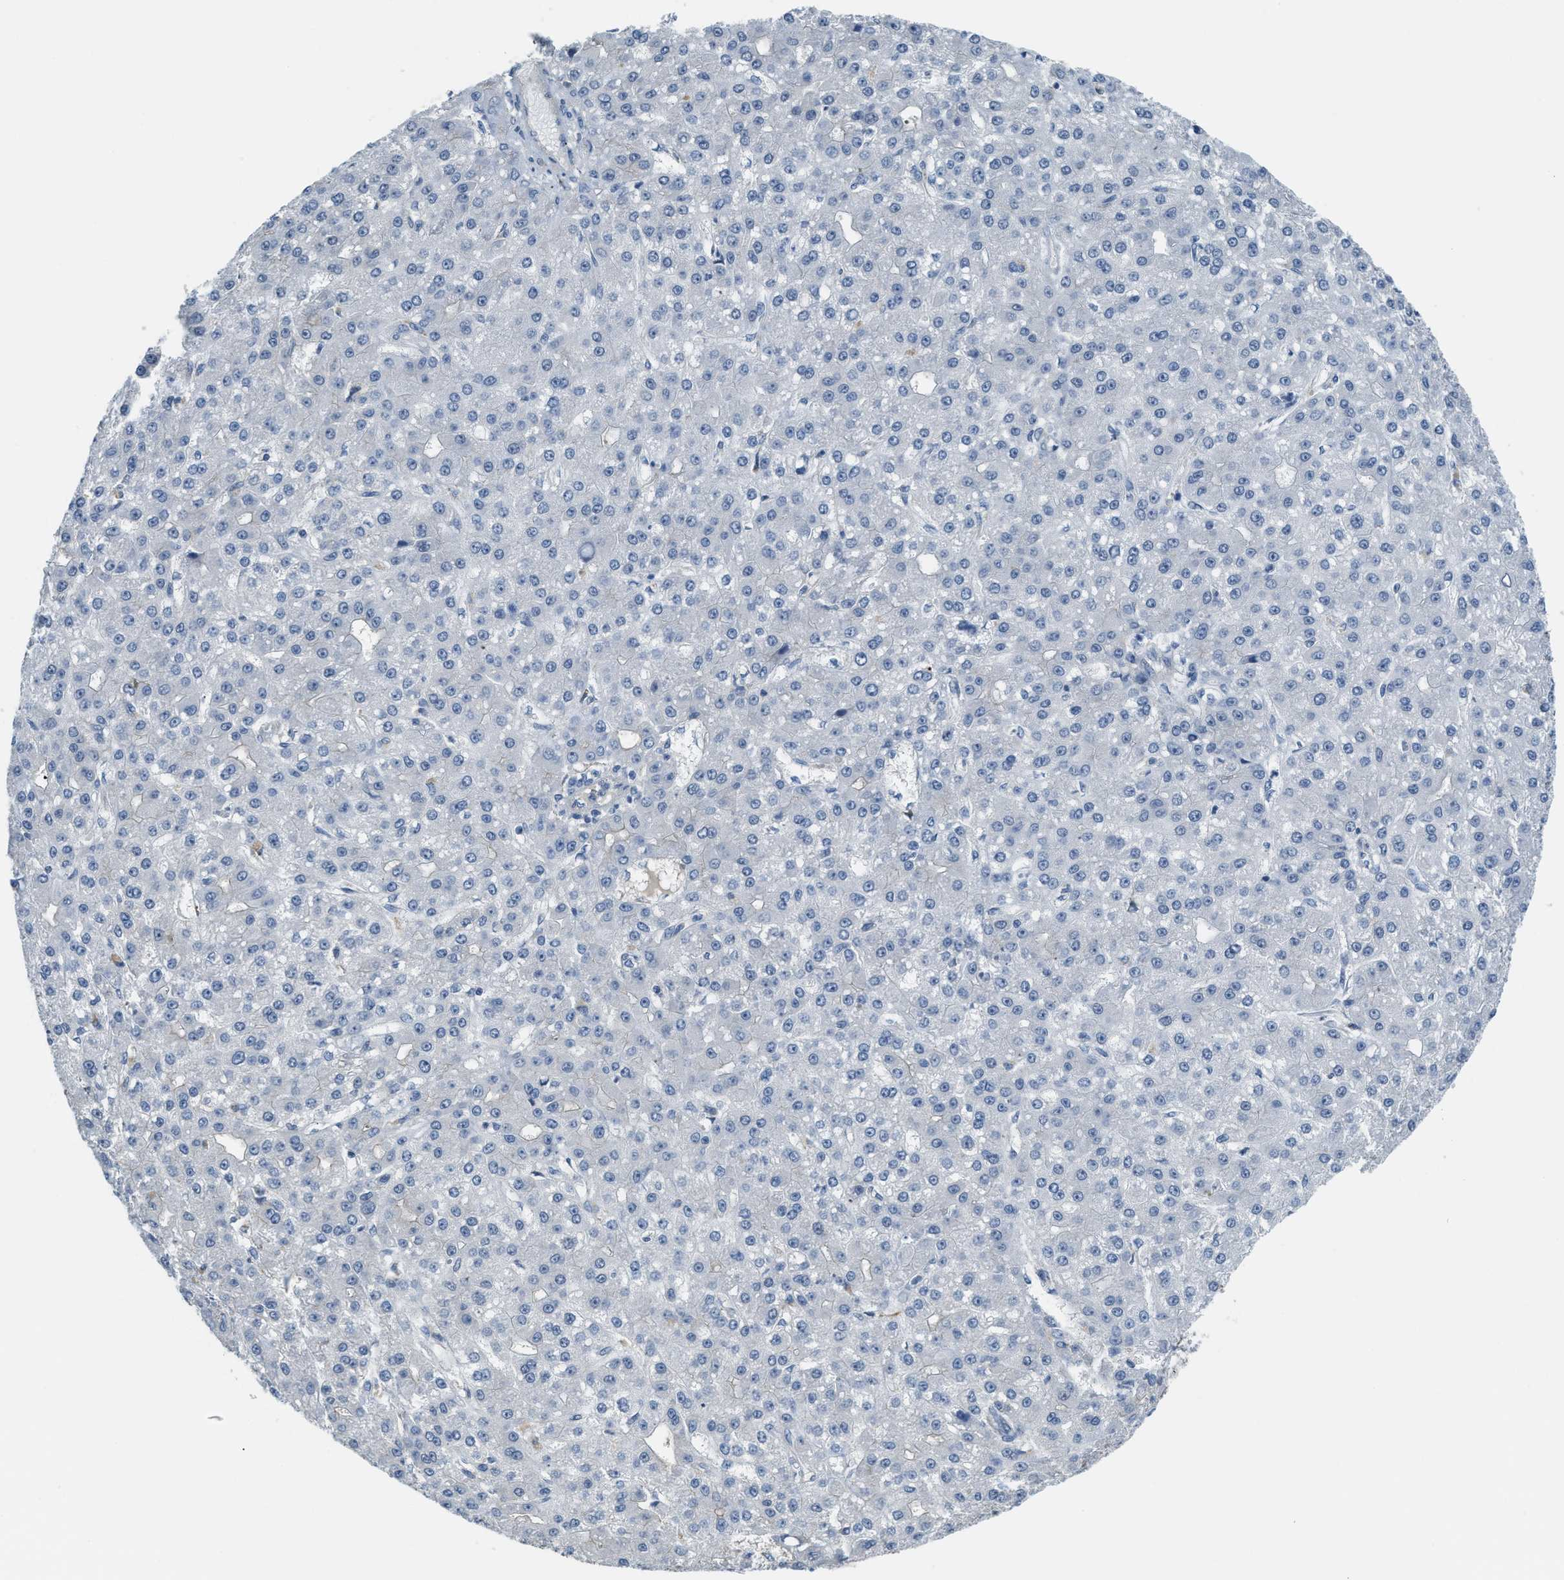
{"staining": {"intensity": "negative", "quantity": "none", "location": "none"}, "tissue": "liver cancer", "cell_type": "Tumor cells", "image_type": "cancer", "snomed": [{"axis": "morphology", "description": "Carcinoma, Hepatocellular, NOS"}, {"axis": "topography", "description": "Liver"}], "caption": "There is no significant staining in tumor cells of liver hepatocellular carcinoma.", "gene": "TMEM154", "patient": {"sex": "male", "age": 67}}